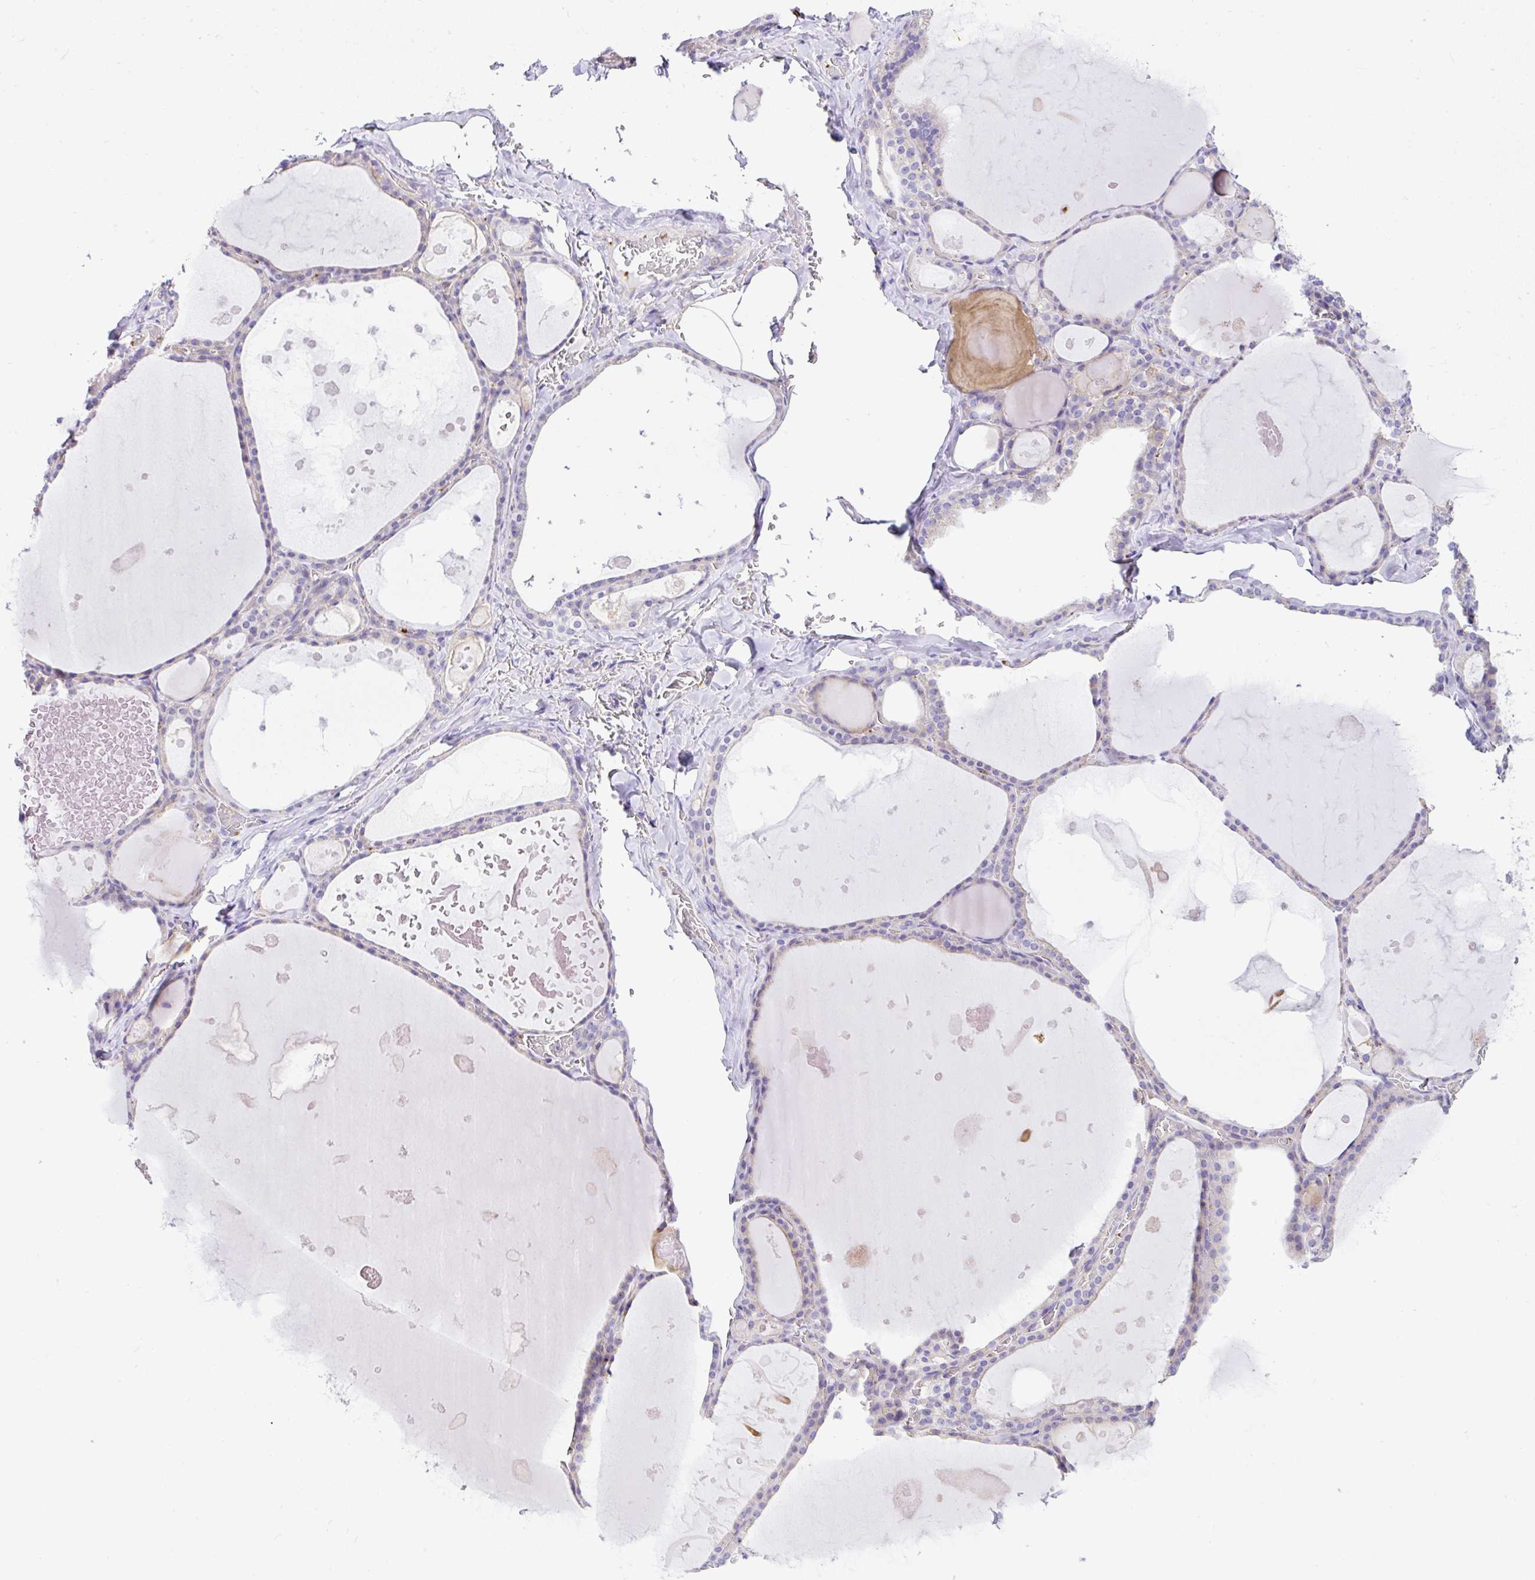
{"staining": {"intensity": "negative", "quantity": "none", "location": "none"}, "tissue": "thyroid gland", "cell_type": "Glandular cells", "image_type": "normal", "snomed": [{"axis": "morphology", "description": "Normal tissue, NOS"}, {"axis": "topography", "description": "Thyroid gland"}], "caption": "Protein analysis of normal thyroid gland exhibits no significant expression in glandular cells.", "gene": "CCDC142", "patient": {"sex": "male", "age": 56}}